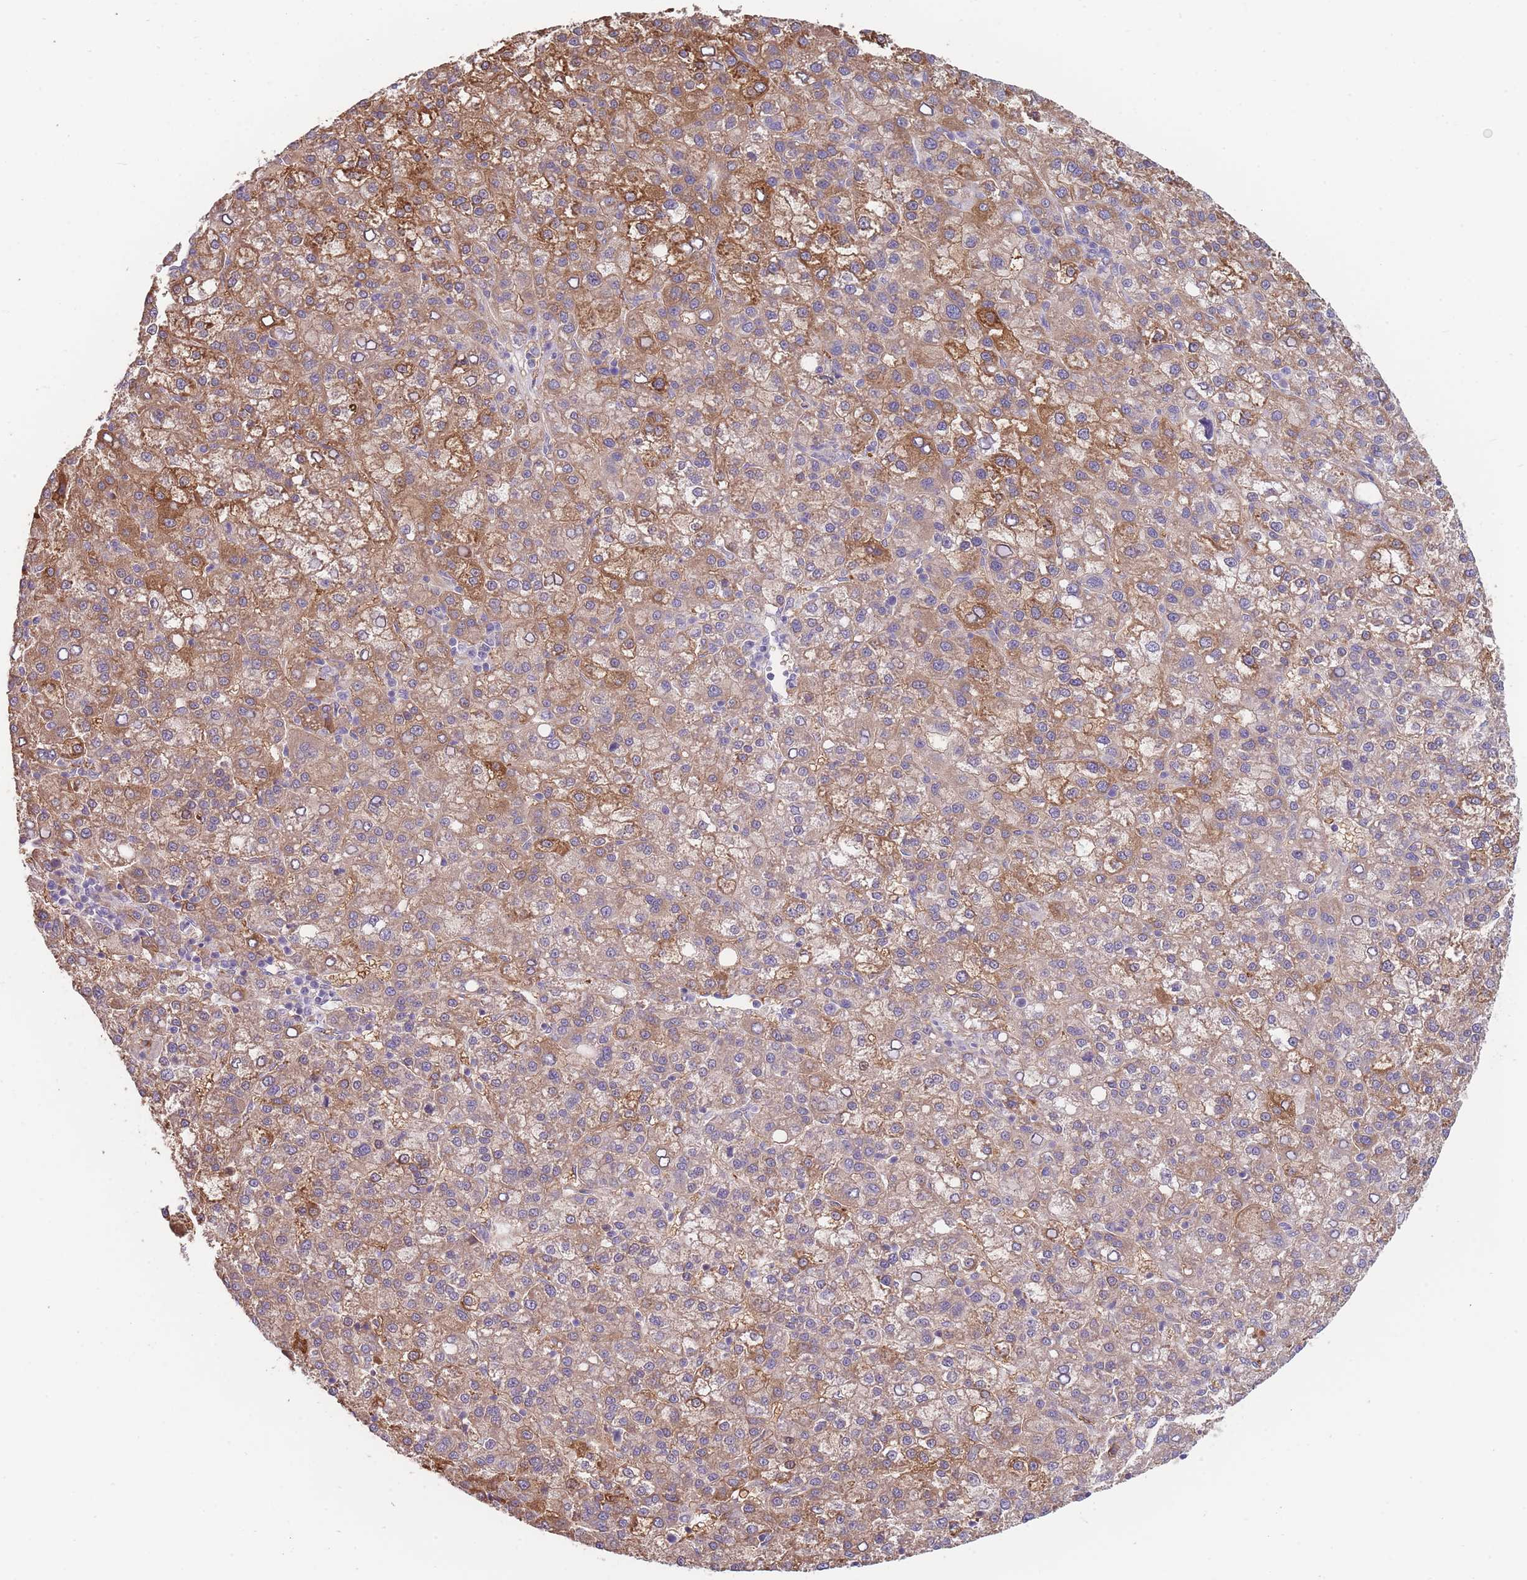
{"staining": {"intensity": "moderate", "quantity": "25%-75%", "location": "cytoplasmic/membranous"}, "tissue": "liver cancer", "cell_type": "Tumor cells", "image_type": "cancer", "snomed": [{"axis": "morphology", "description": "Carcinoma, Hepatocellular, NOS"}, {"axis": "topography", "description": "Liver"}], "caption": "Moderate cytoplasmic/membranous staining is present in about 25%-75% of tumor cells in liver cancer (hepatocellular carcinoma).", "gene": "SMPD4", "patient": {"sex": "female", "age": 58}}